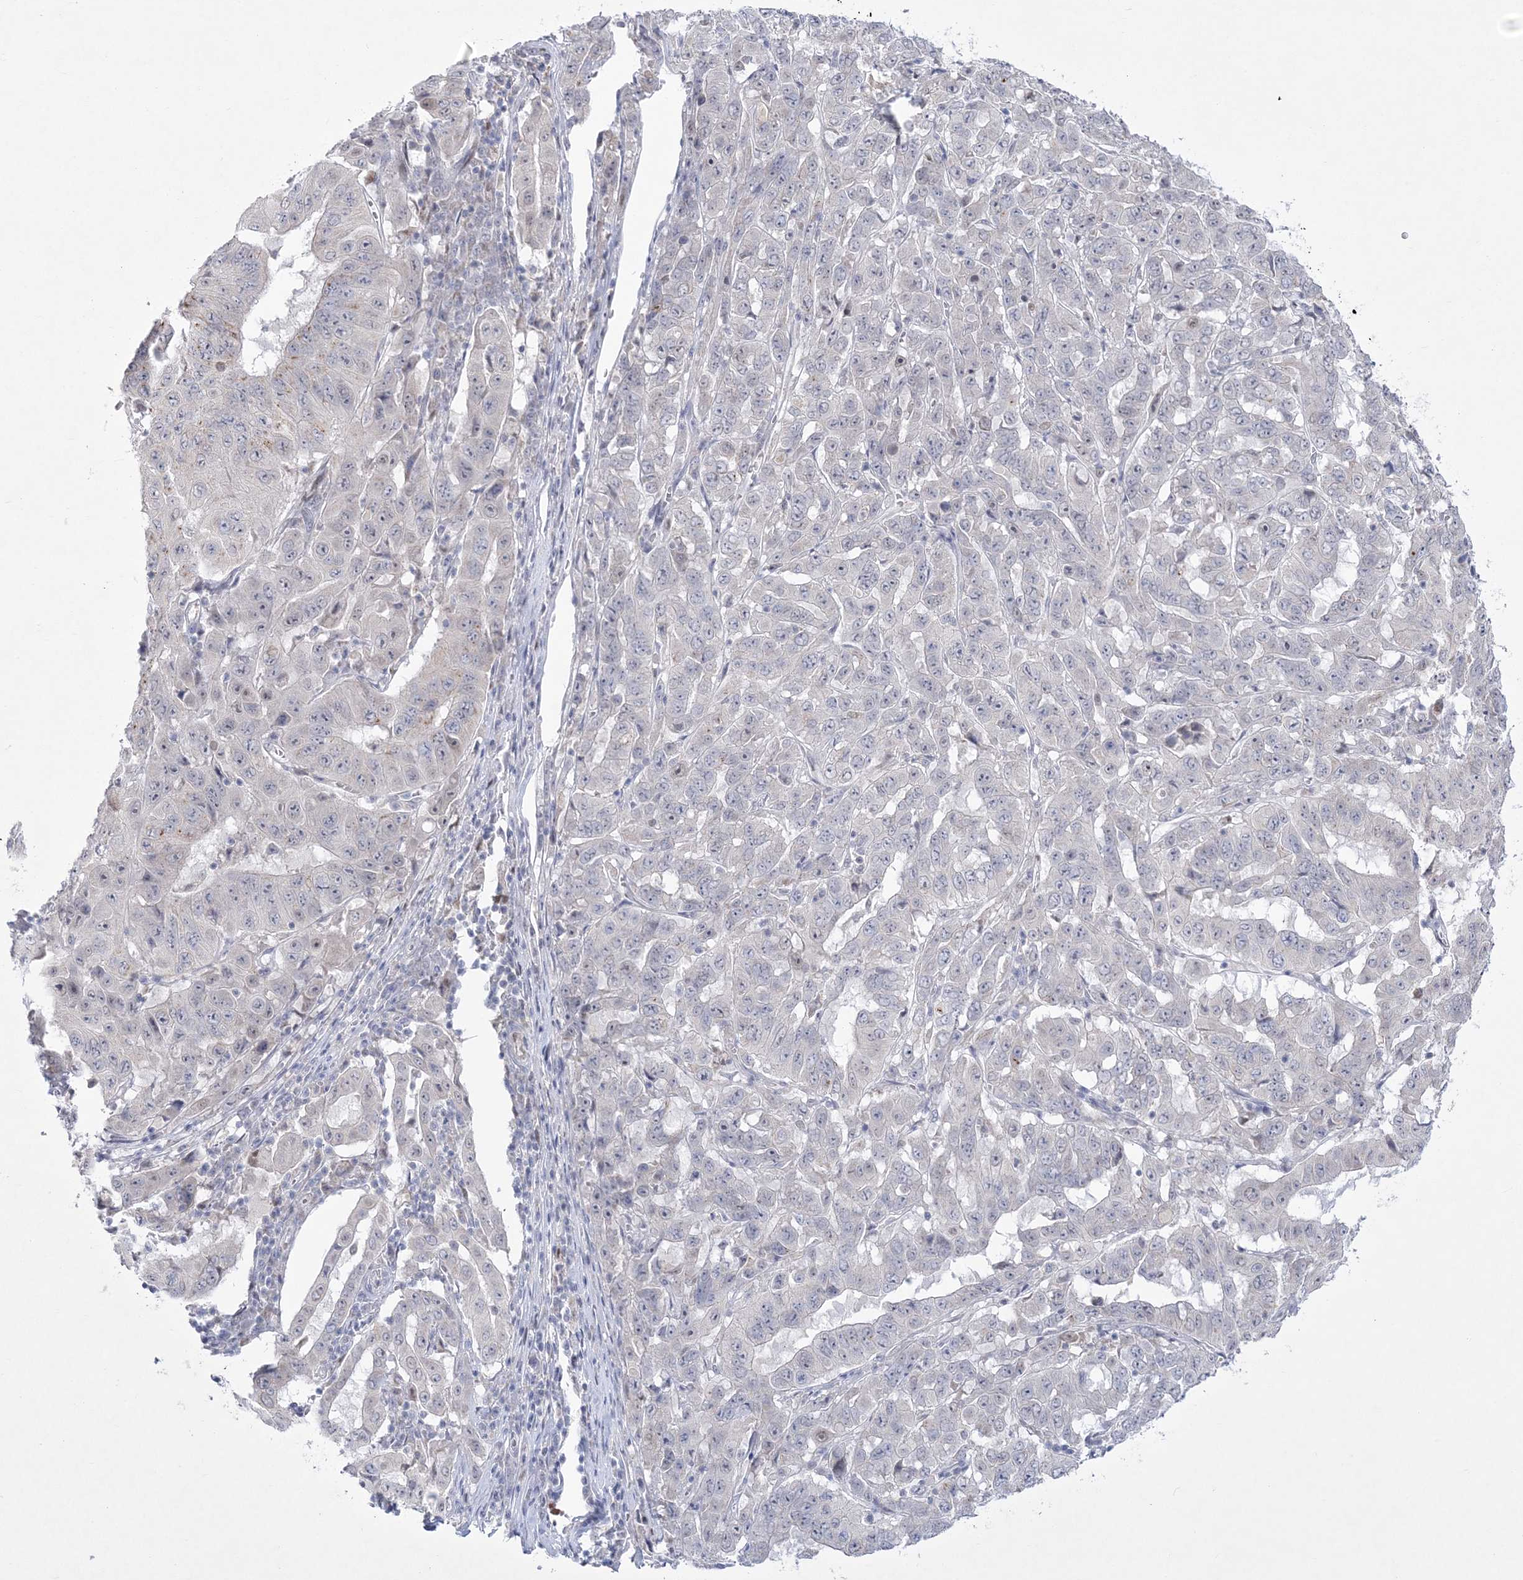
{"staining": {"intensity": "negative", "quantity": "none", "location": "none"}, "tissue": "pancreatic cancer", "cell_type": "Tumor cells", "image_type": "cancer", "snomed": [{"axis": "morphology", "description": "Adenocarcinoma, NOS"}, {"axis": "topography", "description": "Pancreas"}], "caption": "The image exhibits no staining of tumor cells in pancreatic cancer.", "gene": "WDR27", "patient": {"sex": "male", "age": 63}}